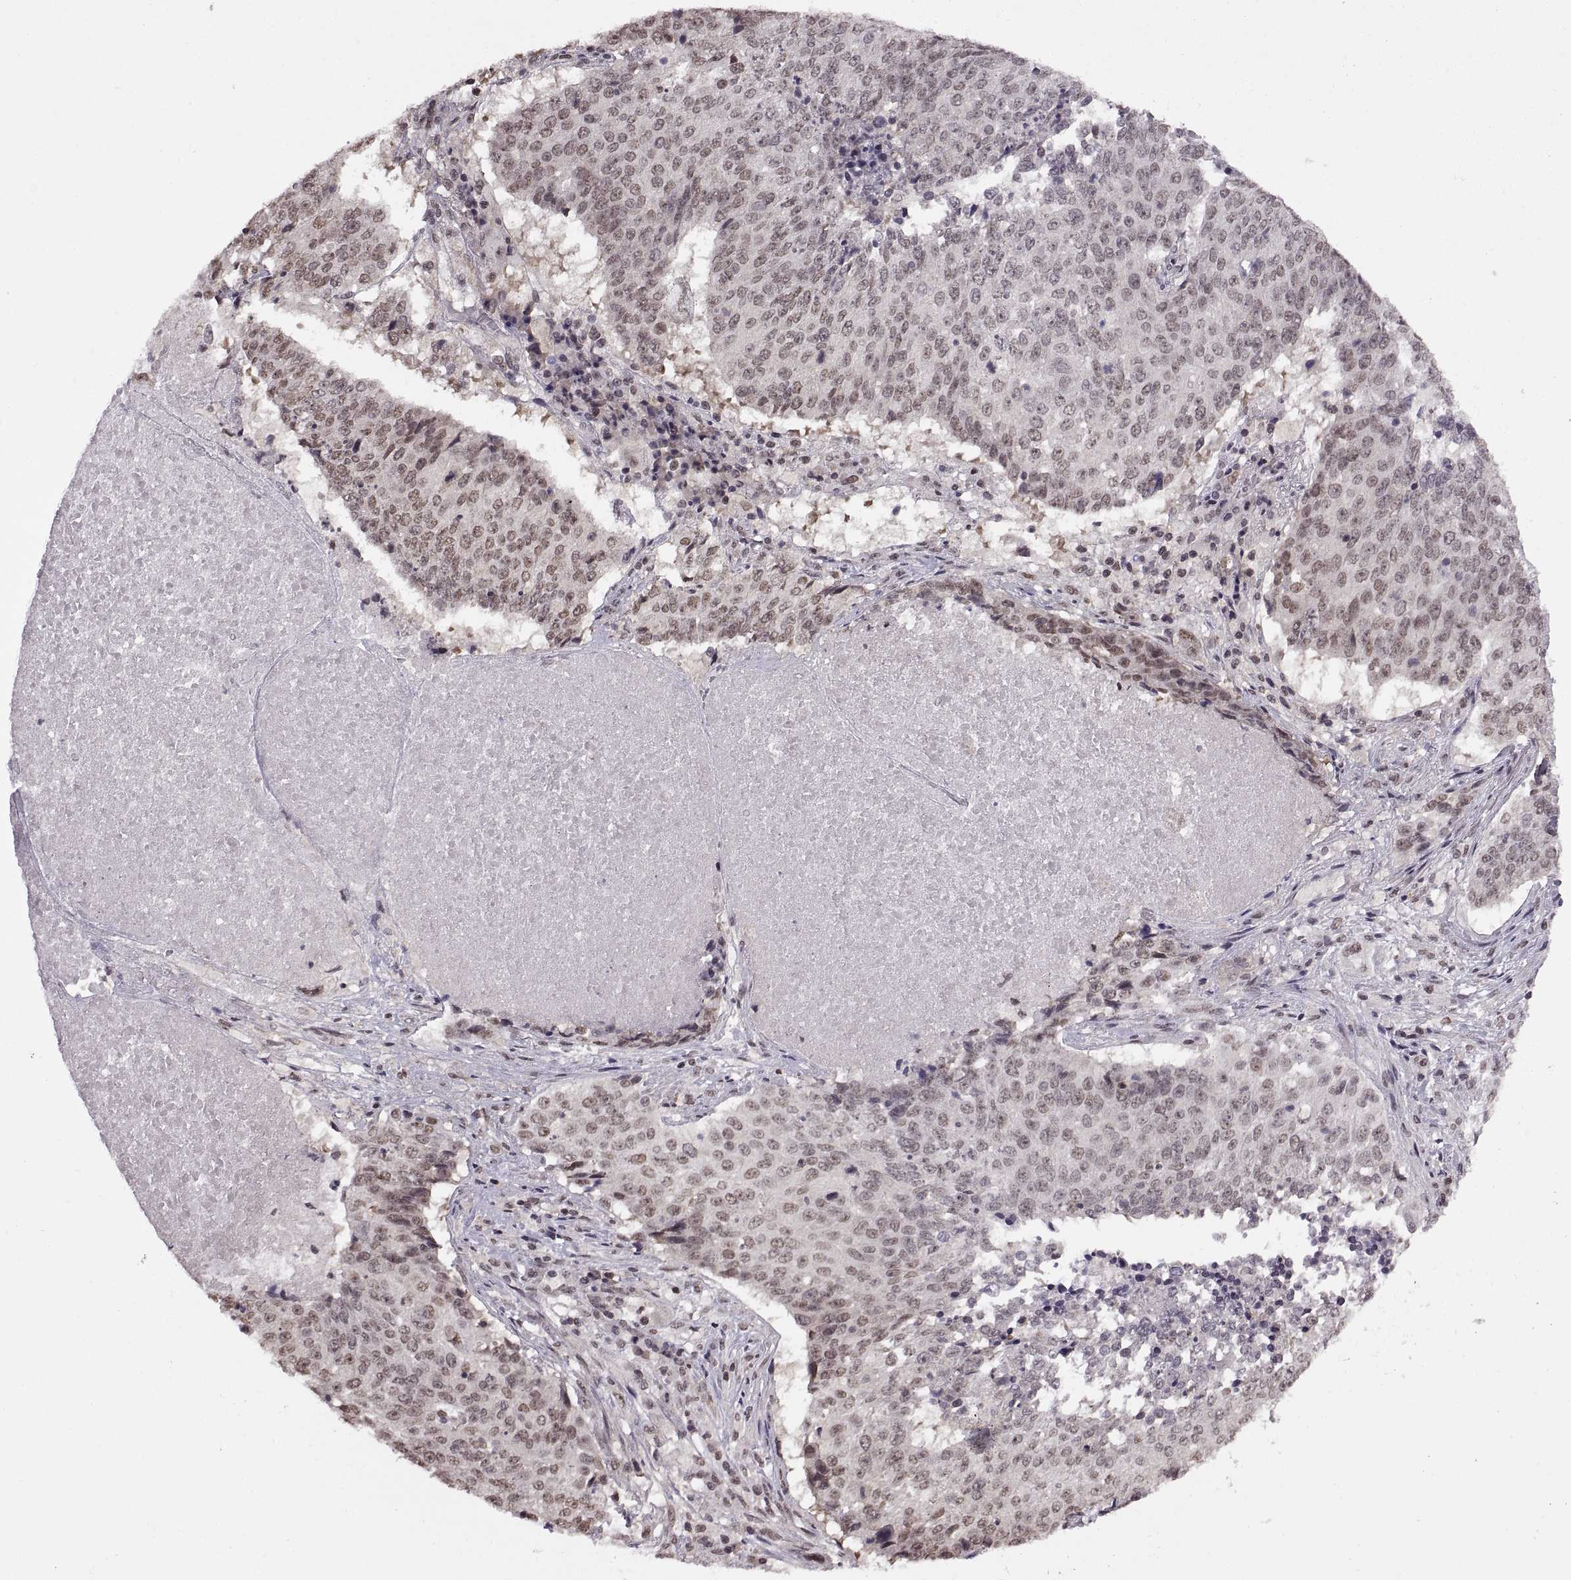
{"staining": {"intensity": "weak", "quantity": ">75%", "location": "nuclear"}, "tissue": "lung cancer", "cell_type": "Tumor cells", "image_type": "cancer", "snomed": [{"axis": "morphology", "description": "Normal tissue, NOS"}, {"axis": "morphology", "description": "Squamous cell carcinoma, NOS"}, {"axis": "topography", "description": "Bronchus"}, {"axis": "topography", "description": "Lung"}], "caption": "A micrograph of human lung cancer (squamous cell carcinoma) stained for a protein exhibits weak nuclear brown staining in tumor cells.", "gene": "INTS3", "patient": {"sex": "male", "age": 64}}